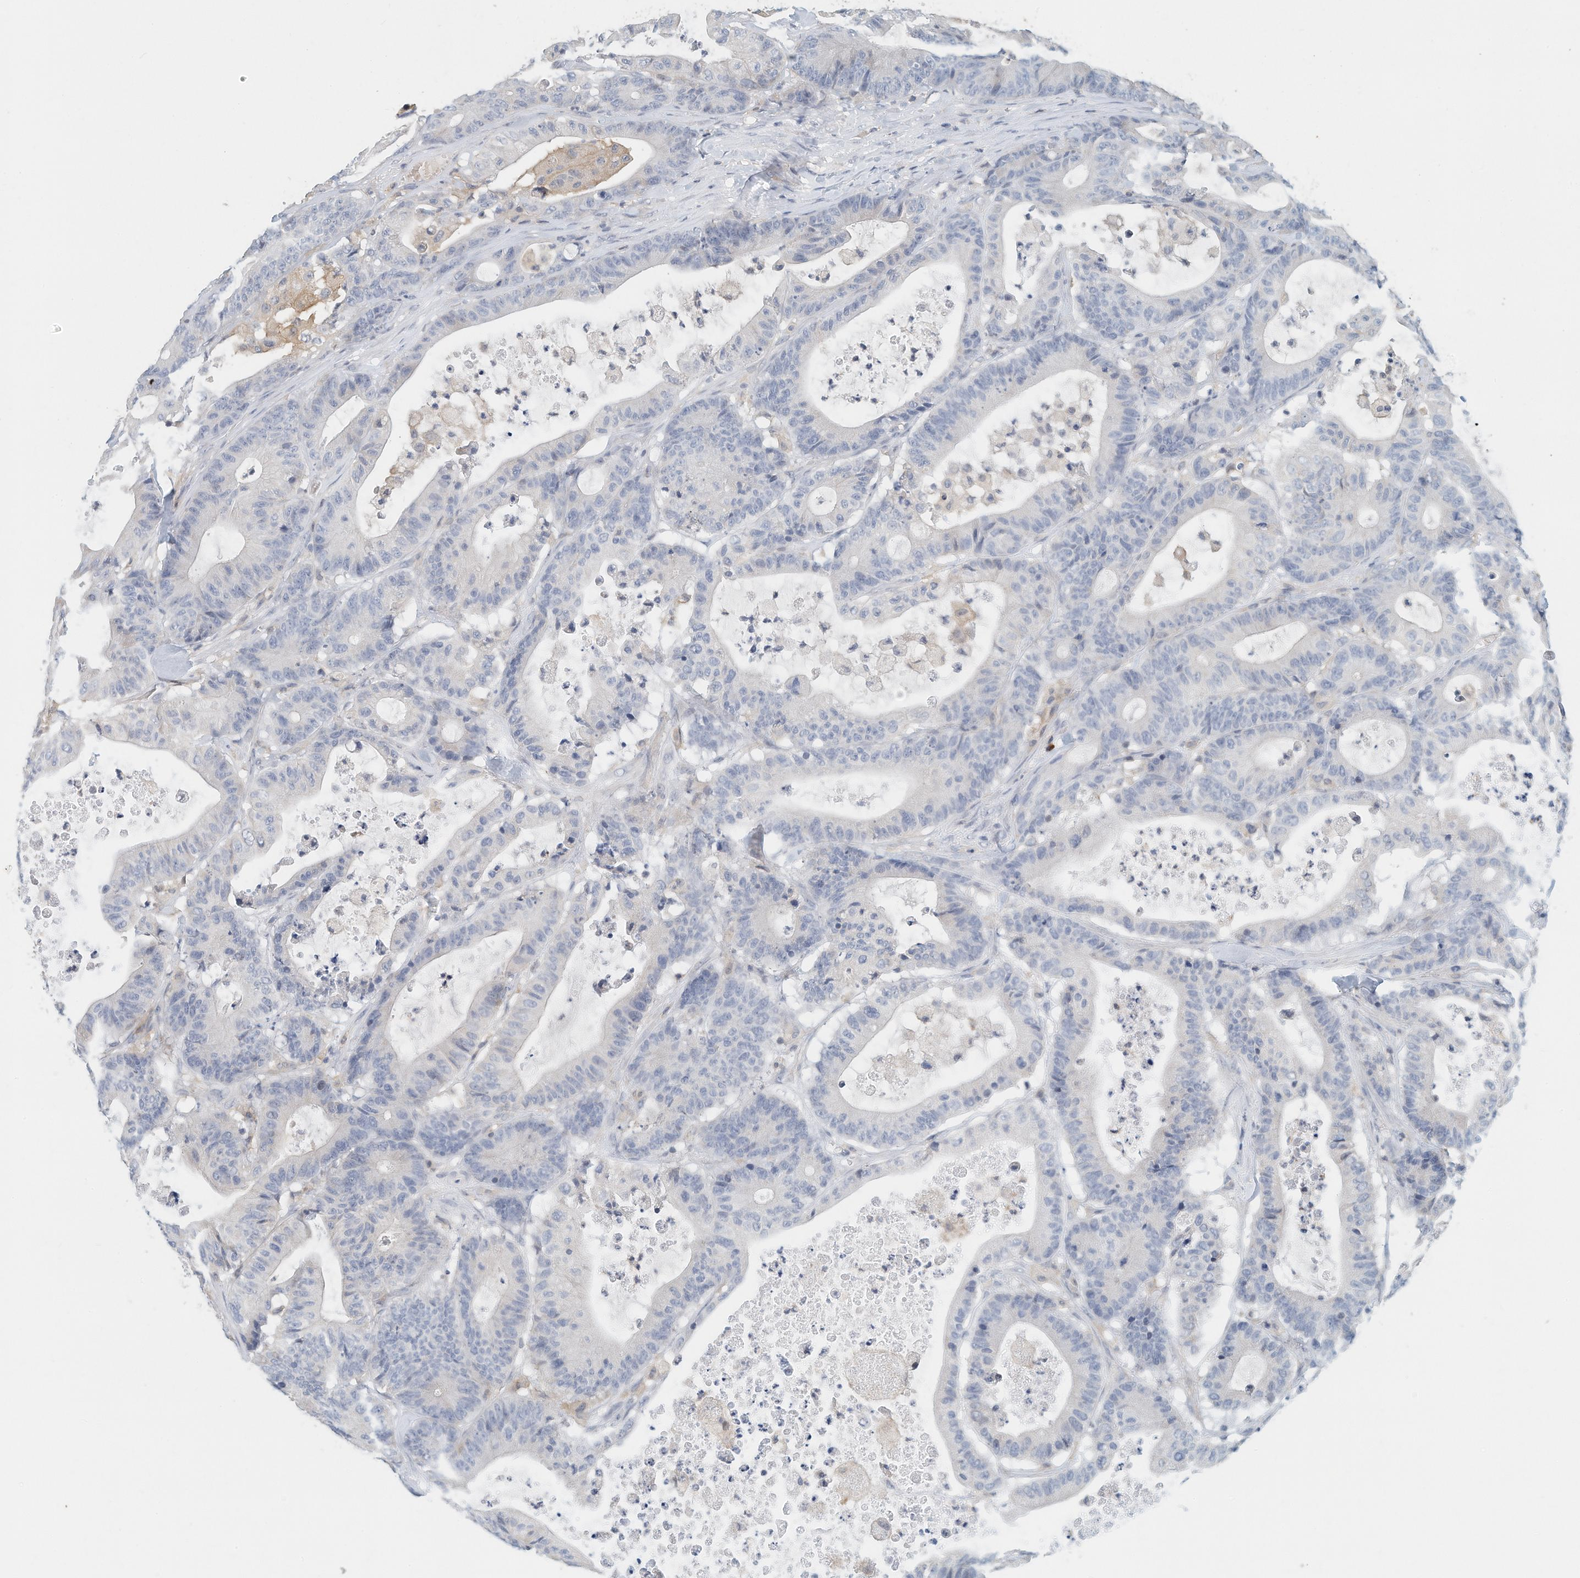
{"staining": {"intensity": "negative", "quantity": "none", "location": "none"}, "tissue": "colorectal cancer", "cell_type": "Tumor cells", "image_type": "cancer", "snomed": [{"axis": "morphology", "description": "Adenocarcinoma, NOS"}, {"axis": "topography", "description": "Colon"}], "caption": "Immunohistochemistry histopathology image of neoplastic tissue: colorectal adenocarcinoma stained with DAB (3,3'-diaminobenzidine) exhibits no significant protein staining in tumor cells. (DAB immunohistochemistry visualized using brightfield microscopy, high magnification).", "gene": "MICAL1", "patient": {"sex": "female", "age": 84}}